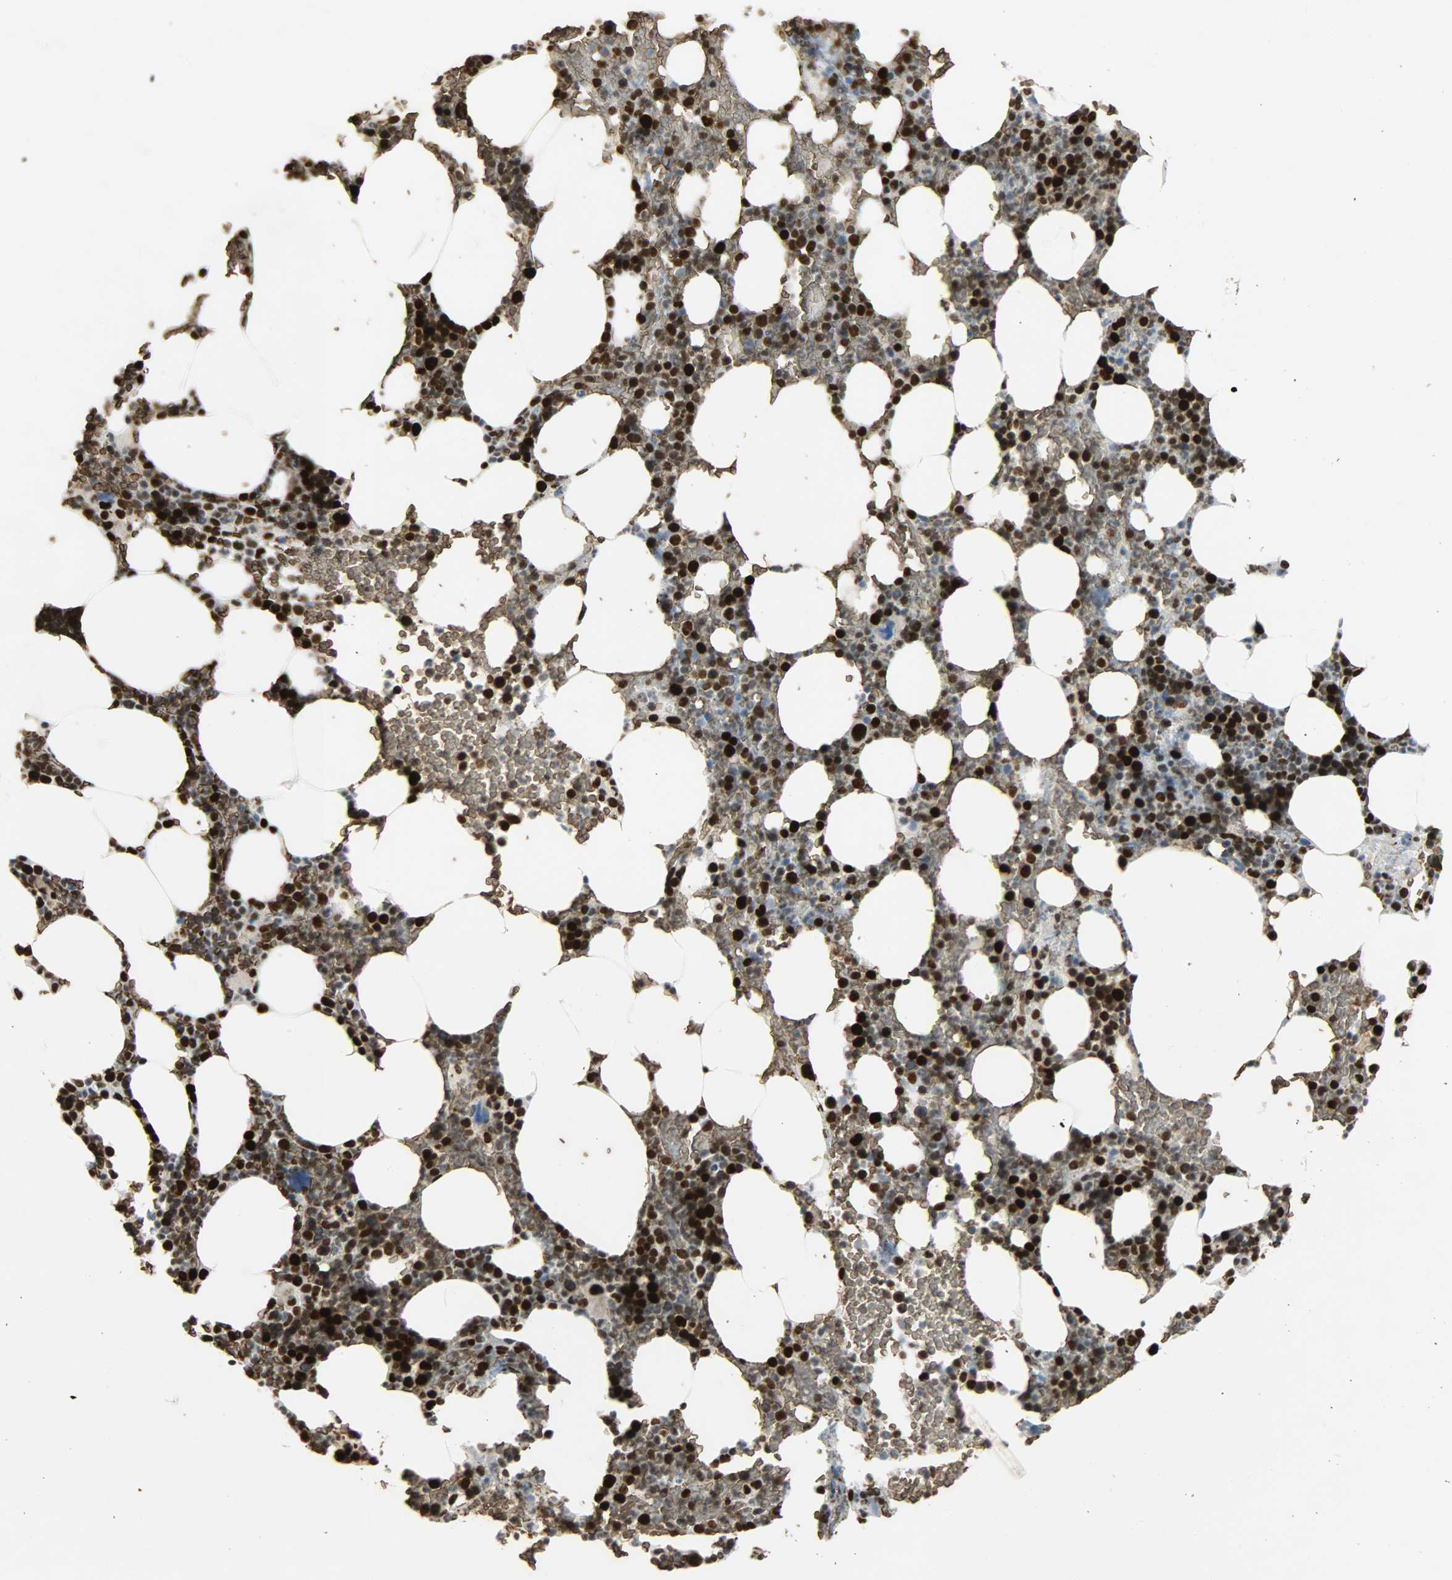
{"staining": {"intensity": "strong", "quantity": ">75%", "location": "cytoplasmic/membranous,nuclear"}, "tissue": "bone marrow", "cell_type": "Hematopoietic cells", "image_type": "normal", "snomed": [{"axis": "morphology", "description": "Normal tissue, NOS"}, {"axis": "topography", "description": "Bone marrow"}], "caption": "The micrograph exhibits a brown stain indicating the presence of a protein in the cytoplasmic/membranous,nuclear of hematopoietic cells in bone marrow.", "gene": "SNAI1", "patient": {"sex": "female", "age": 66}}